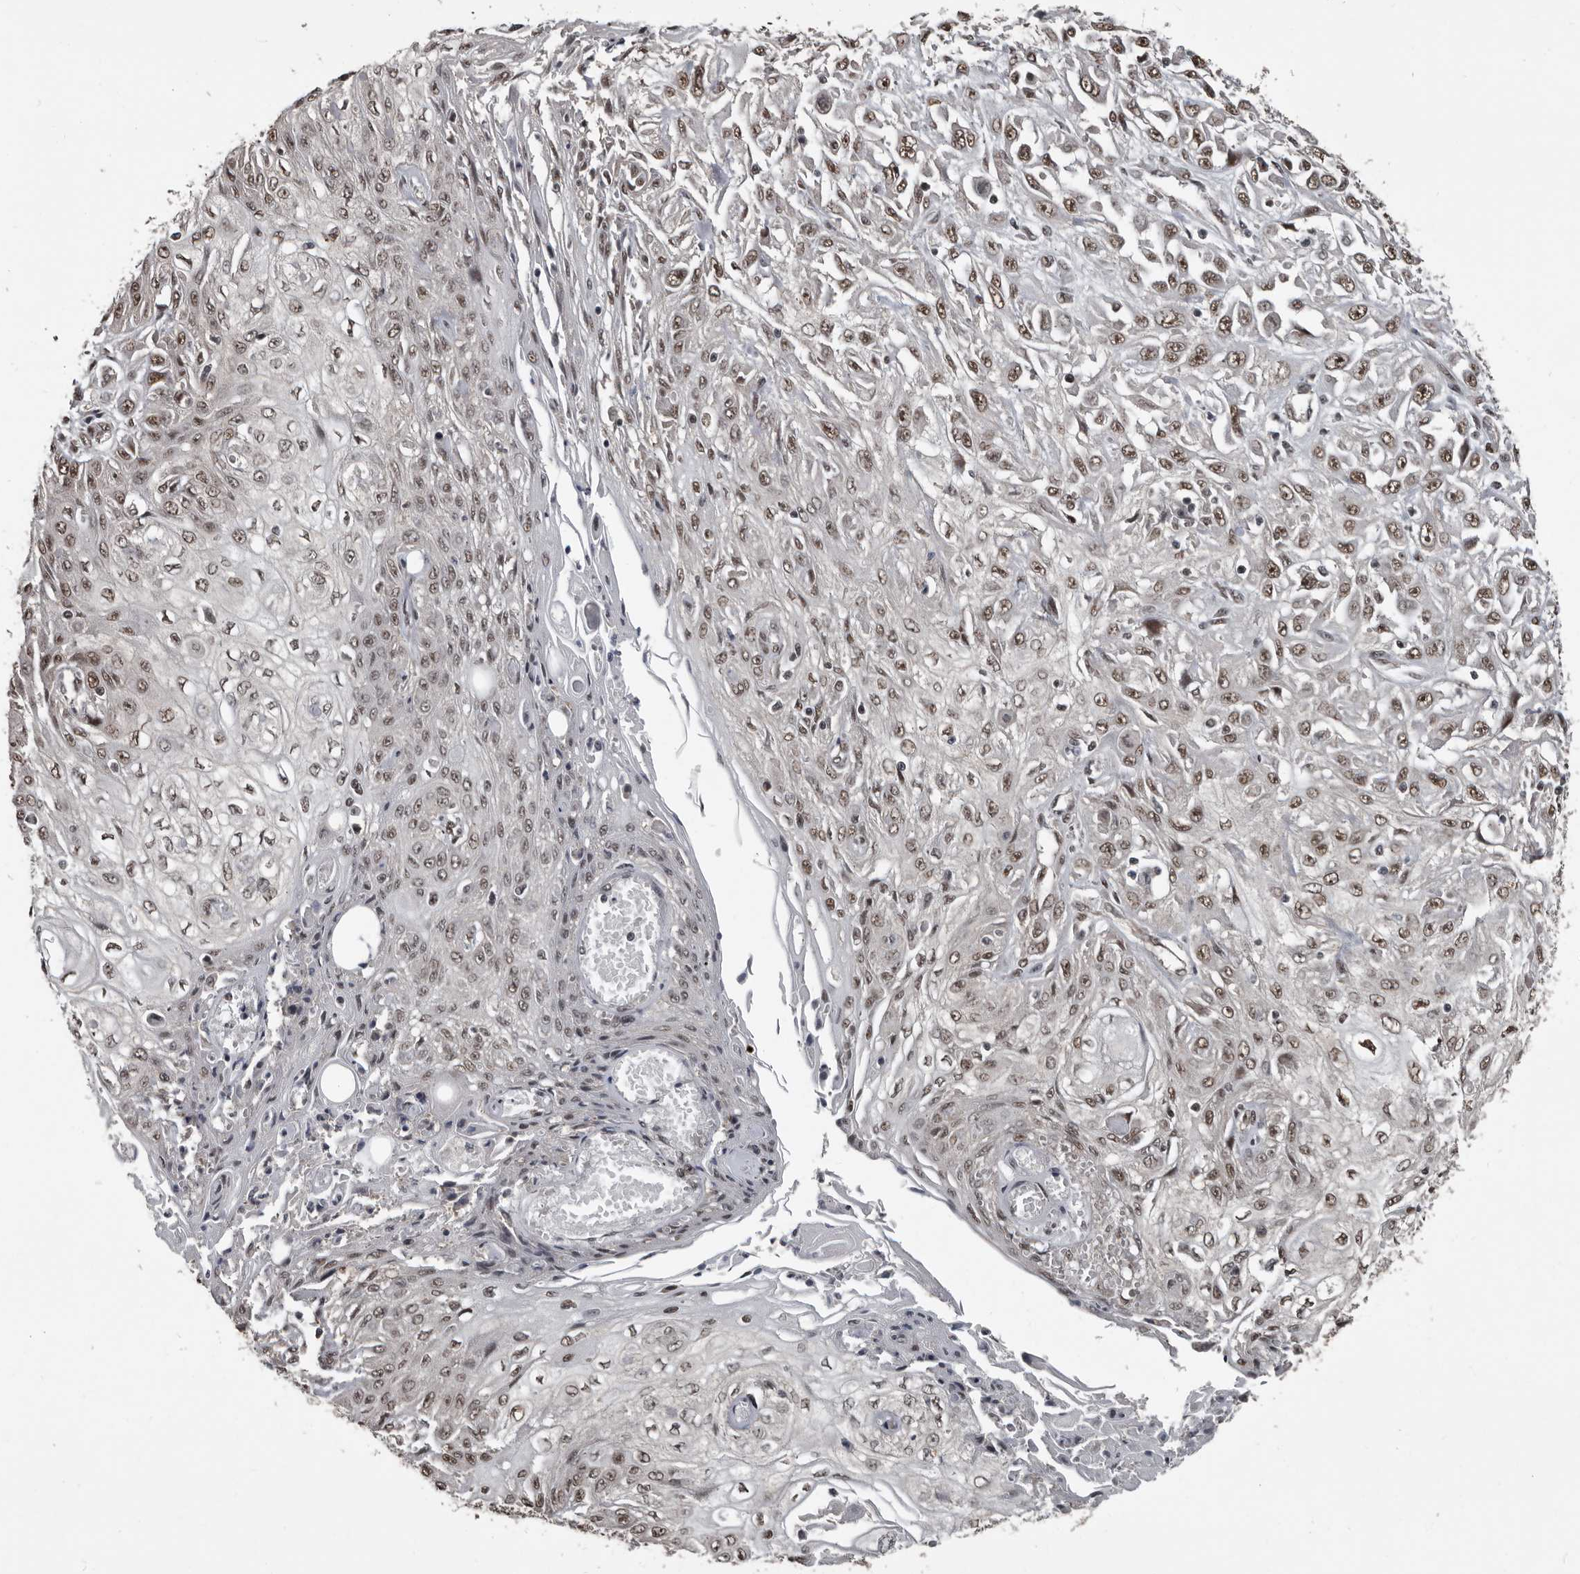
{"staining": {"intensity": "moderate", "quantity": ">75%", "location": "nuclear"}, "tissue": "skin cancer", "cell_type": "Tumor cells", "image_type": "cancer", "snomed": [{"axis": "morphology", "description": "Squamous cell carcinoma, NOS"}, {"axis": "morphology", "description": "Squamous cell carcinoma, metastatic, NOS"}, {"axis": "topography", "description": "Skin"}, {"axis": "topography", "description": "Lymph node"}], "caption": "A high-resolution image shows immunohistochemistry (IHC) staining of skin cancer (metastatic squamous cell carcinoma), which exhibits moderate nuclear expression in about >75% of tumor cells.", "gene": "CHD1L", "patient": {"sex": "male", "age": 75}}